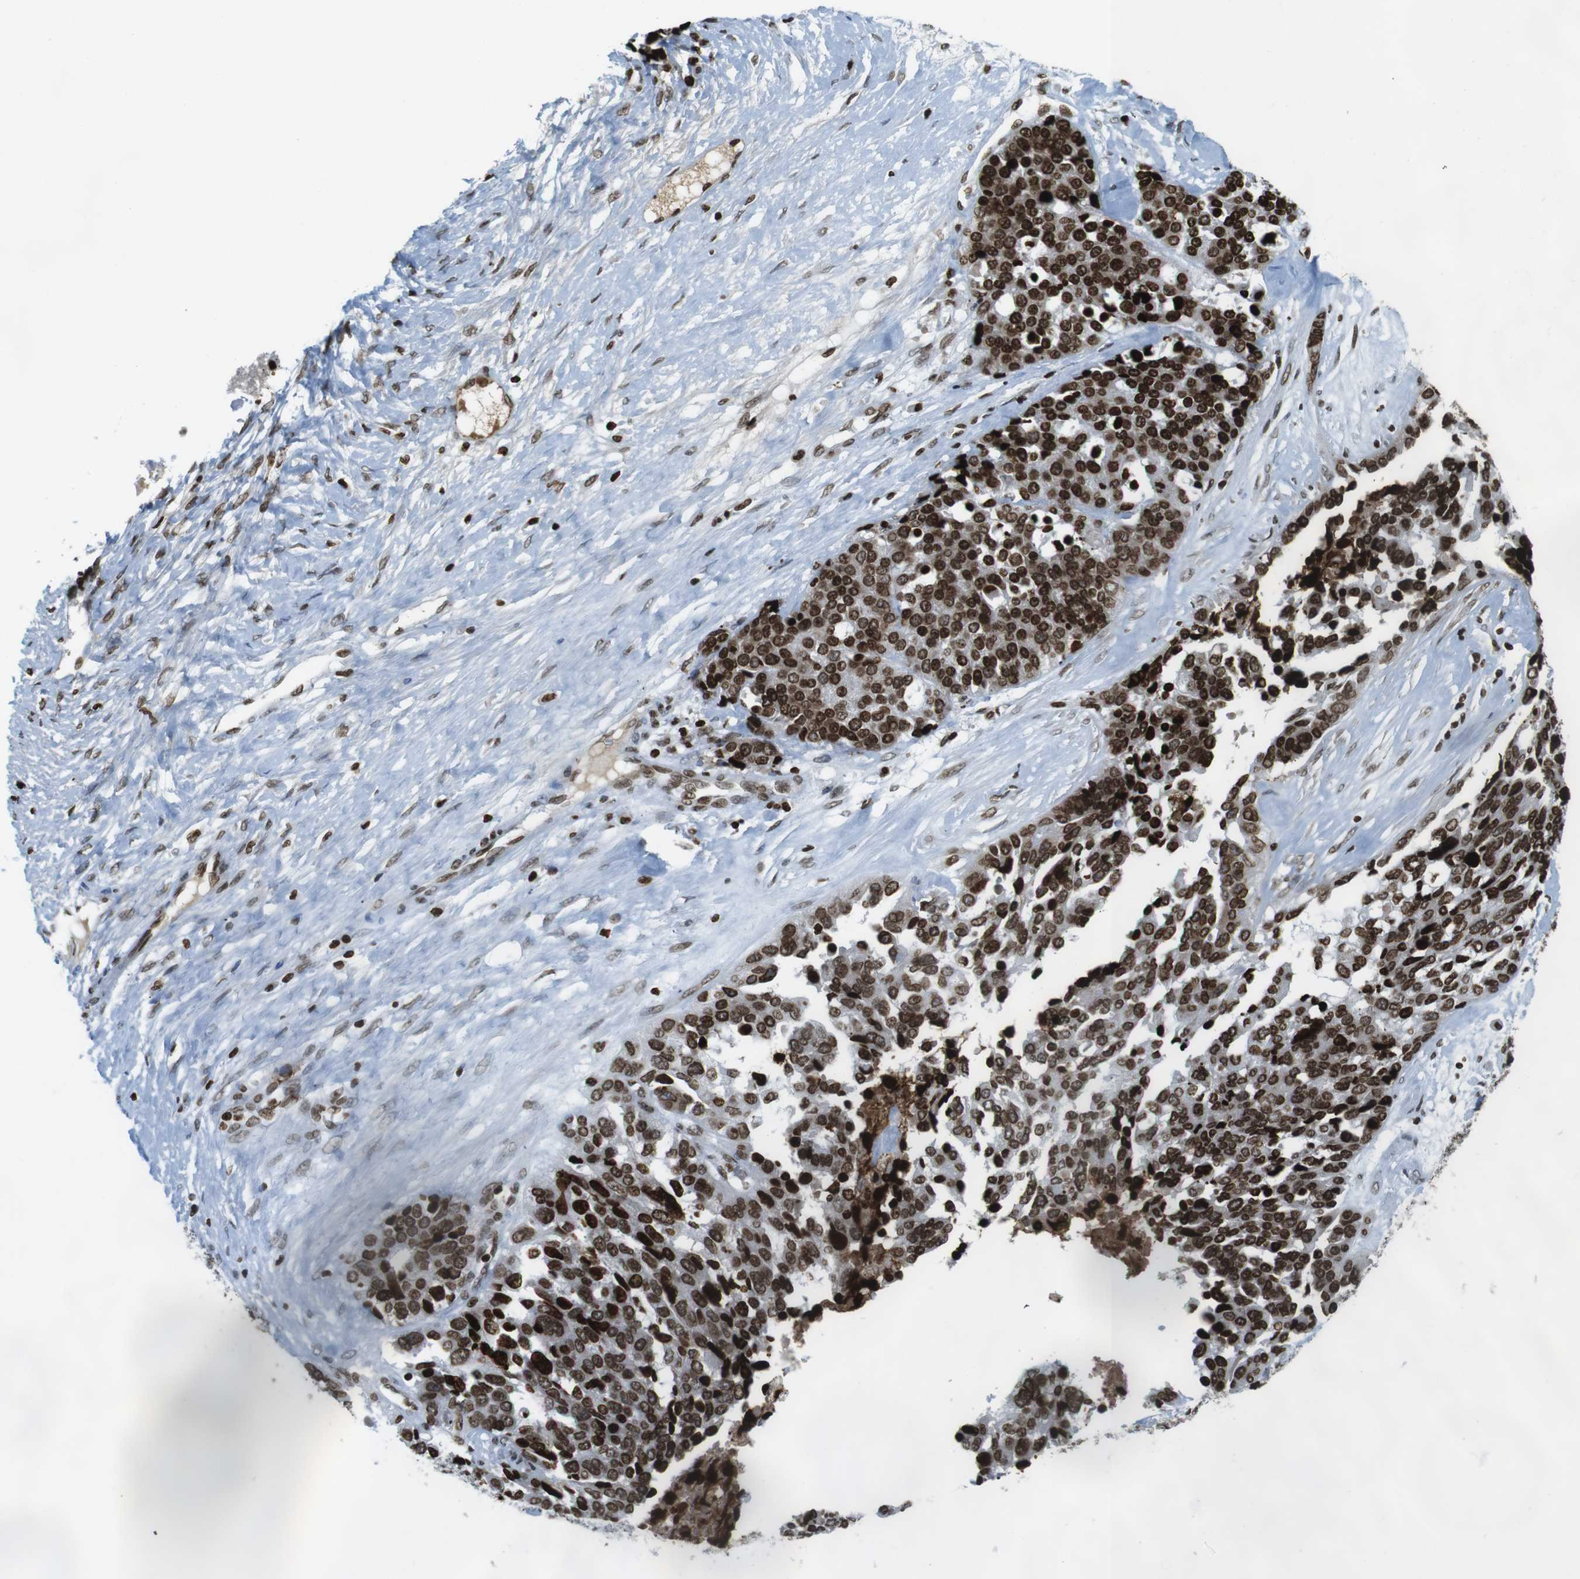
{"staining": {"intensity": "strong", "quantity": ">75%", "location": "nuclear"}, "tissue": "ovarian cancer", "cell_type": "Tumor cells", "image_type": "cancer", "snomed": [{"axis": "morphology", "description": "Cystadenocarcinoma, serous, NOS"}, {"axis": "topography", "description": "Ovary"}], "caption": "Ovarian cancer stained with a brown dye exhibits strong nuclear positive staining in approximately >75% of tumor cells.", "gene": "H2AC8", "patient": {"sex": "female", "age": 44}}